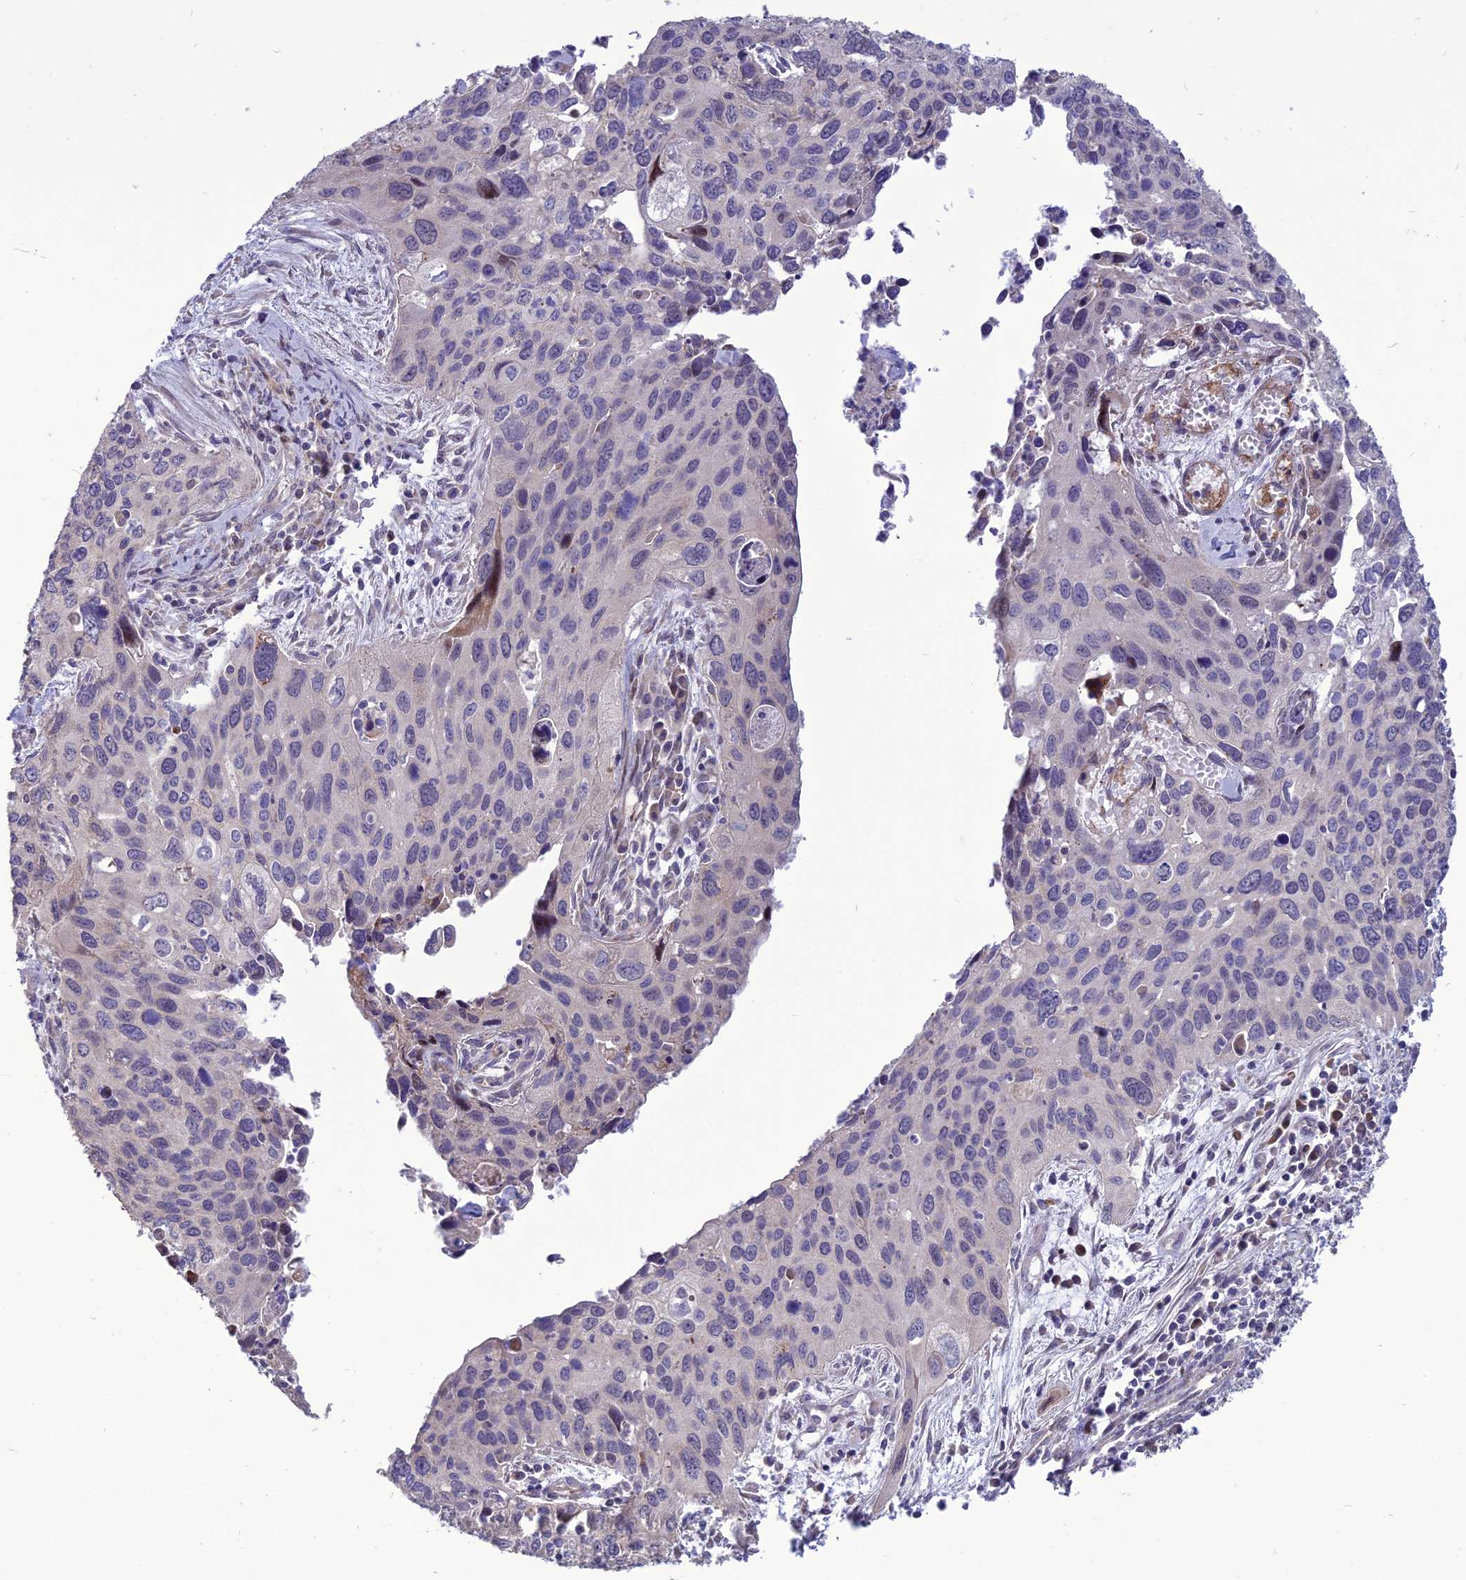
{"staining": {"intensity": "negative", "quantity": "none", "location": "none"}, "tissue": "cervical cancer", "cell_type": "Tumor cells", "image_type": "cancer", "snomed": [{"axis": "morphology", "description": "Squamous cell carcinoma, NOS"}, {"axis": "topography", "description": "Cervix"}], "caption": "Immunohistochemical staining of cervical squamous cell carcinoma exhibits no significant staining in tumor cells.", "gene": "SPG21", "patient": {"sex": "female", "age": 55}}